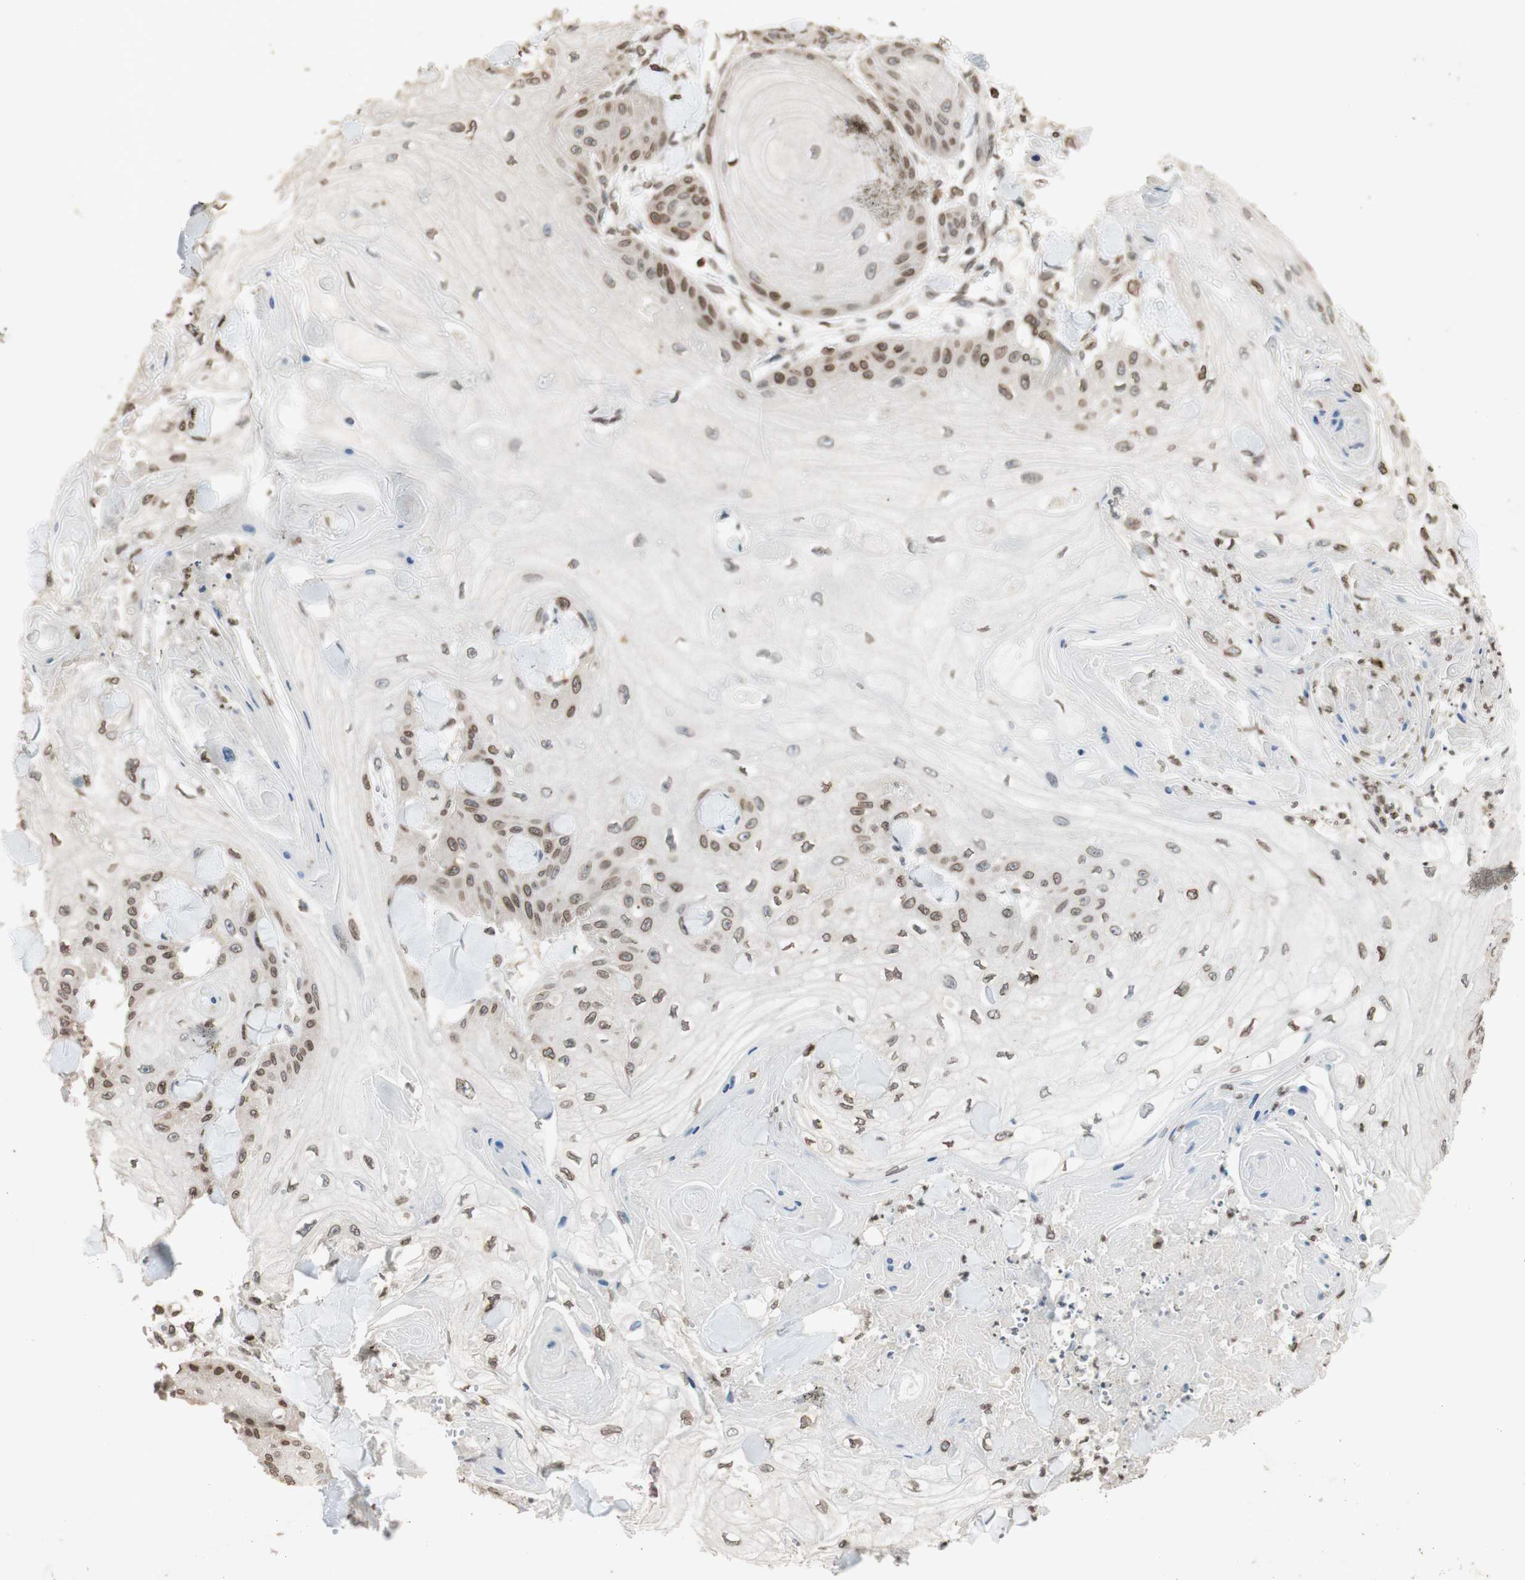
{"staining": {"intensity": "moderate", "quantity": ">75%", "location": "cytoplasmic/membranous,nuclear"}, "tissue": "skin cancer", "cell_type": "Tumor cells", "image_type": "cancer", "snomed": [{"axis": "morphology", "description": "Squamous cell carcinoma, NOS"}, {"axis": "topography", "description": "Skin"}], "caption": "There is medium levels of moderate cytoplasmic/membranous and nuclear positivity in tumor cells of skin cancer (squamous cell carcinoma), as demonstrated by immunohistochemical staining (brown color).", "gene": "TMPO", "patient": {"sex": "male", "age": 74}}